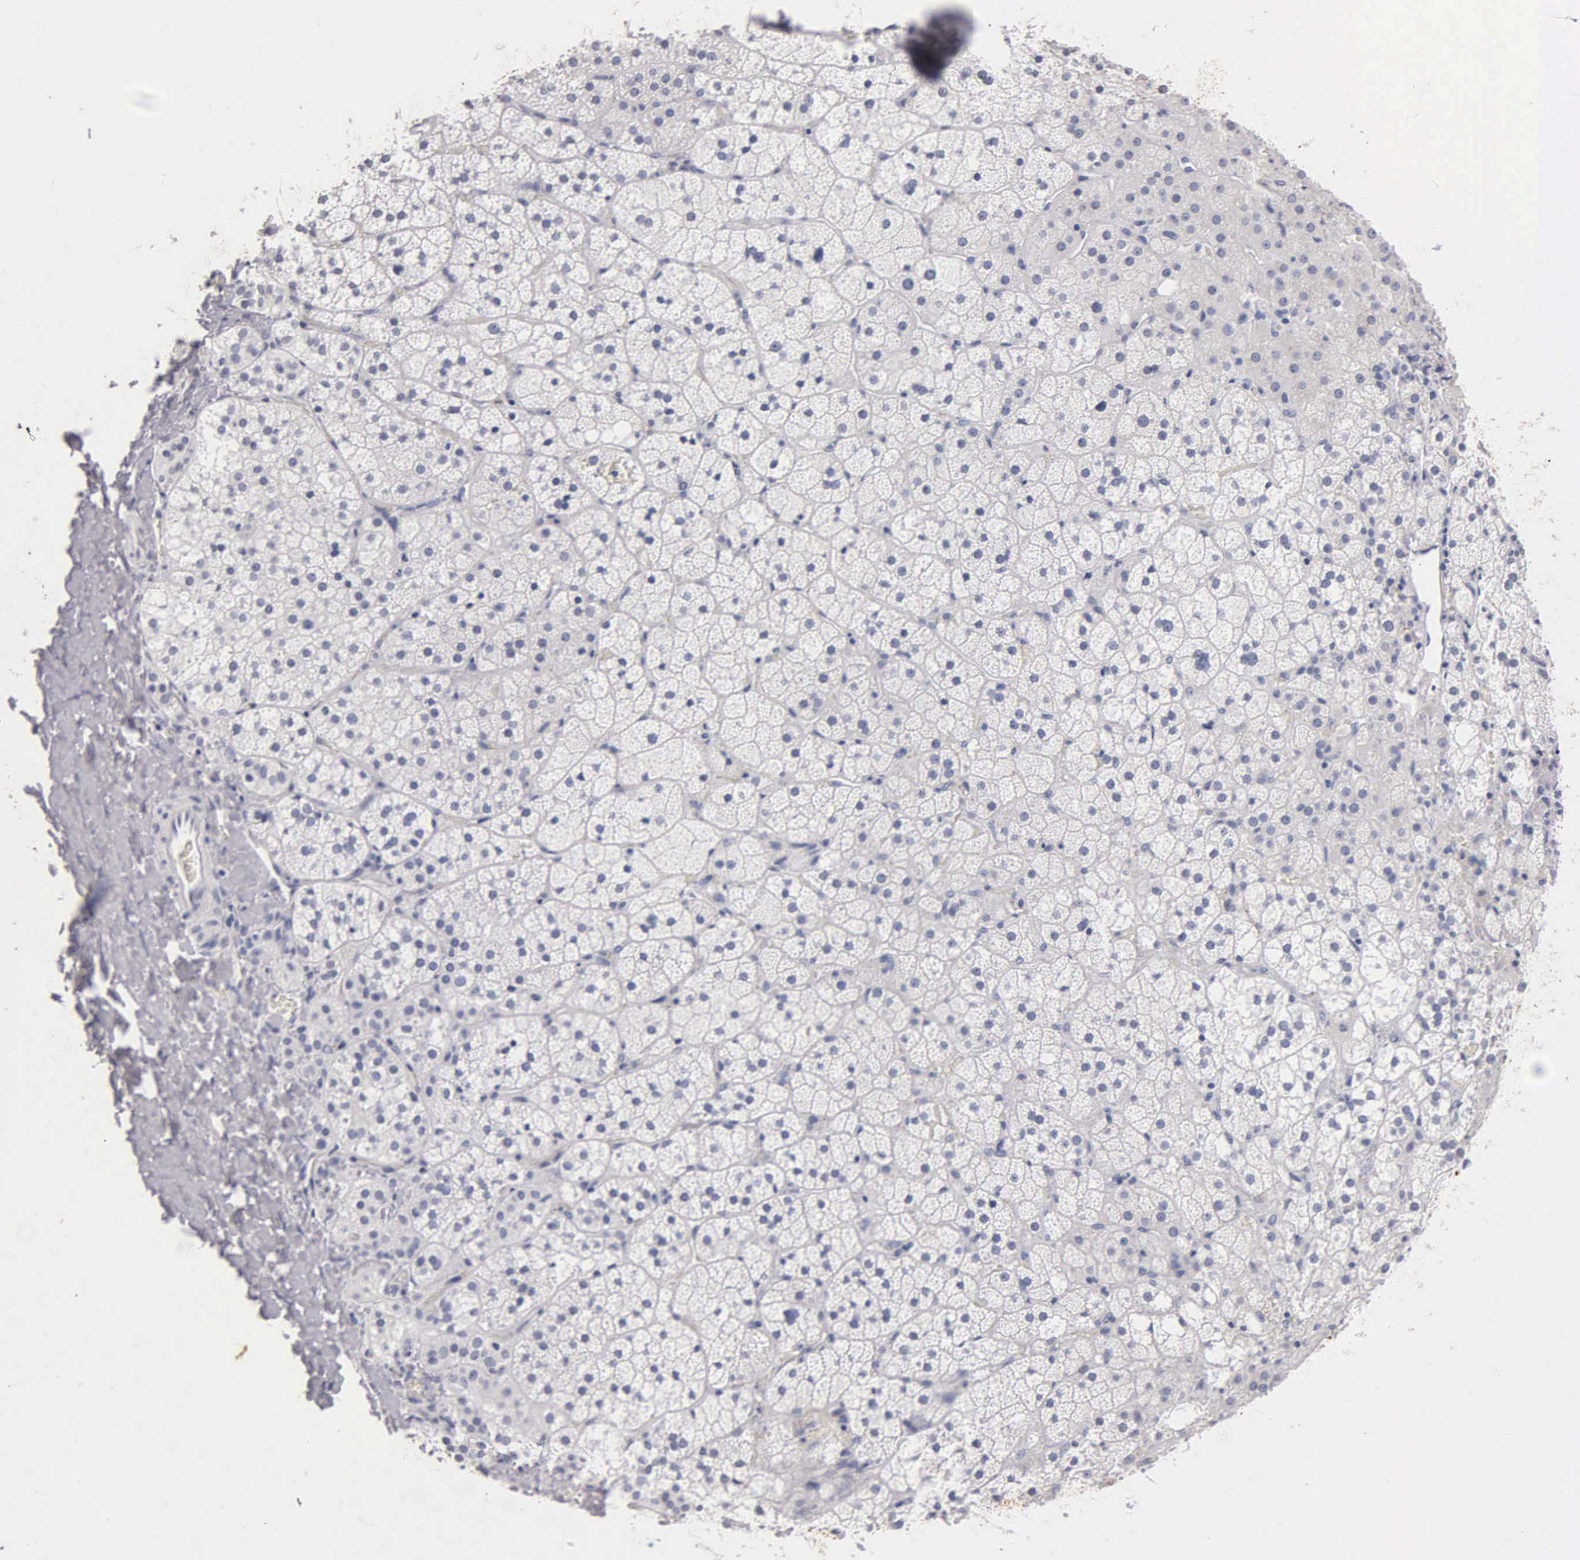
{"staining": {"intensity": "negative", "quantity": "none", "location": "none"}, "tissue": "adrenal gland", "cell_type": "Glandular cells", "image_type": "normal", "snomed": [{"axis": "morphology", "description": "Normal tissue, NOS"}, {"axis": "topography", "description": "Adrenal gland"}], "caption": "This is an IHC histopathology image of normal adrenal gland. There is no expression in glandular cells.", "gene": "SST", "patient": {"sex": "male", "age": 53}}